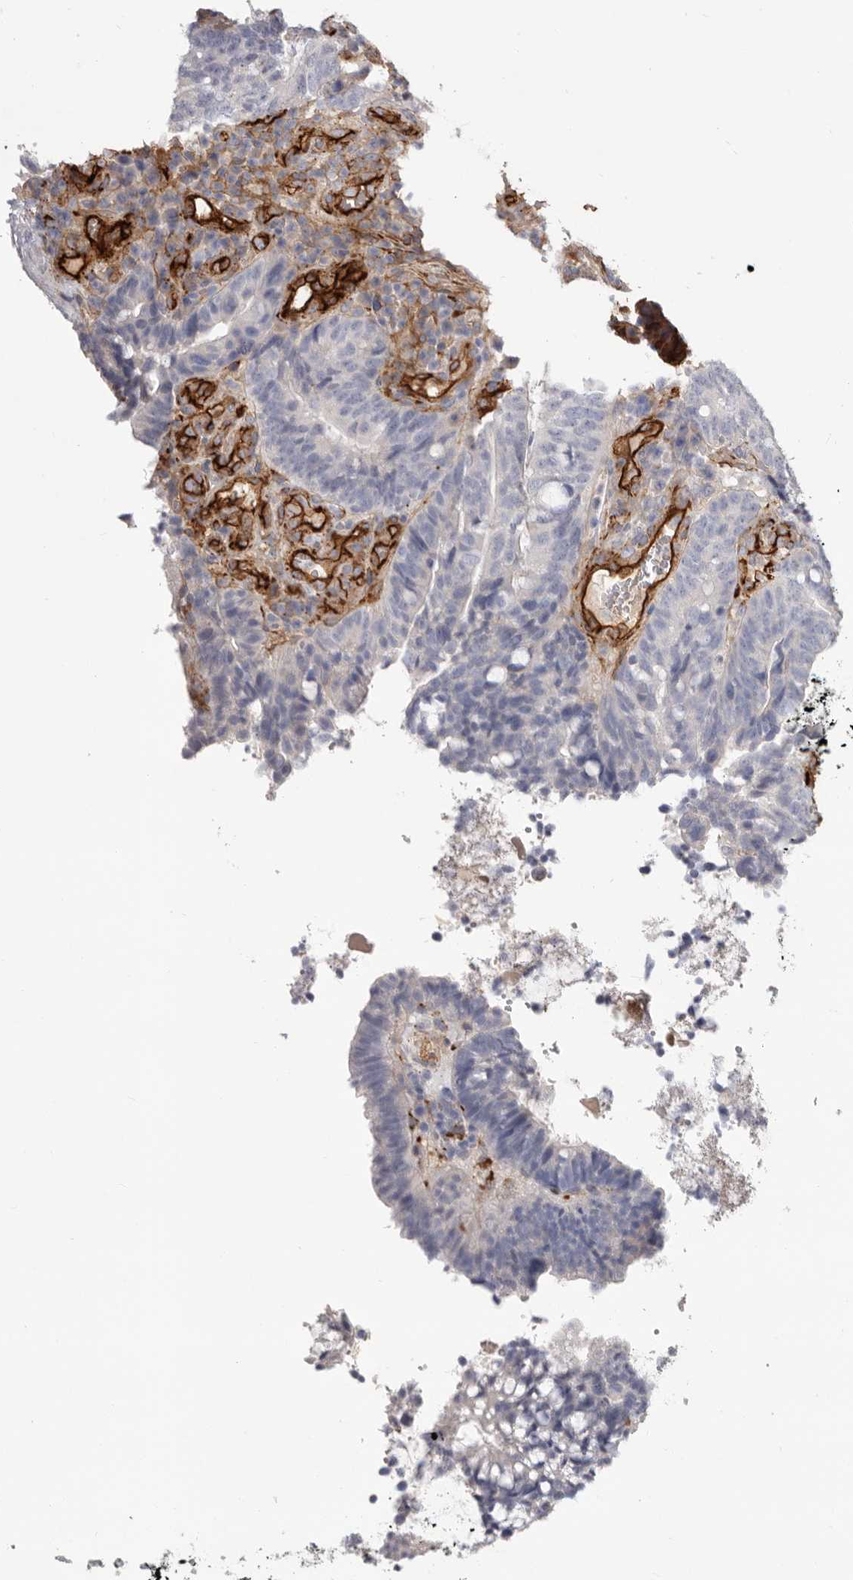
{"staining": {"intensity": "negative", "quantity": "none", "location": "none"}, "tissue": "colorectal cancer", "cell_type": "Tumor cells", "image_type": "cancer", "snomed": [{"axis": "morphology", "description": "Adenocarcinoma, NOS"}, {"axis": "topography", "description": "Colon"}], "caption": "Immunohistochemistry (IHC) of human adenocarcinoma (colorectal) reveals no positivity in tumor cells. (Brightfield microscopy of DAB (3,3'-diaminobenzidine) immunohistochemistry at high magnification).", "gene": "LRRC66", "patient": {"sex": "female", "age": 66}}